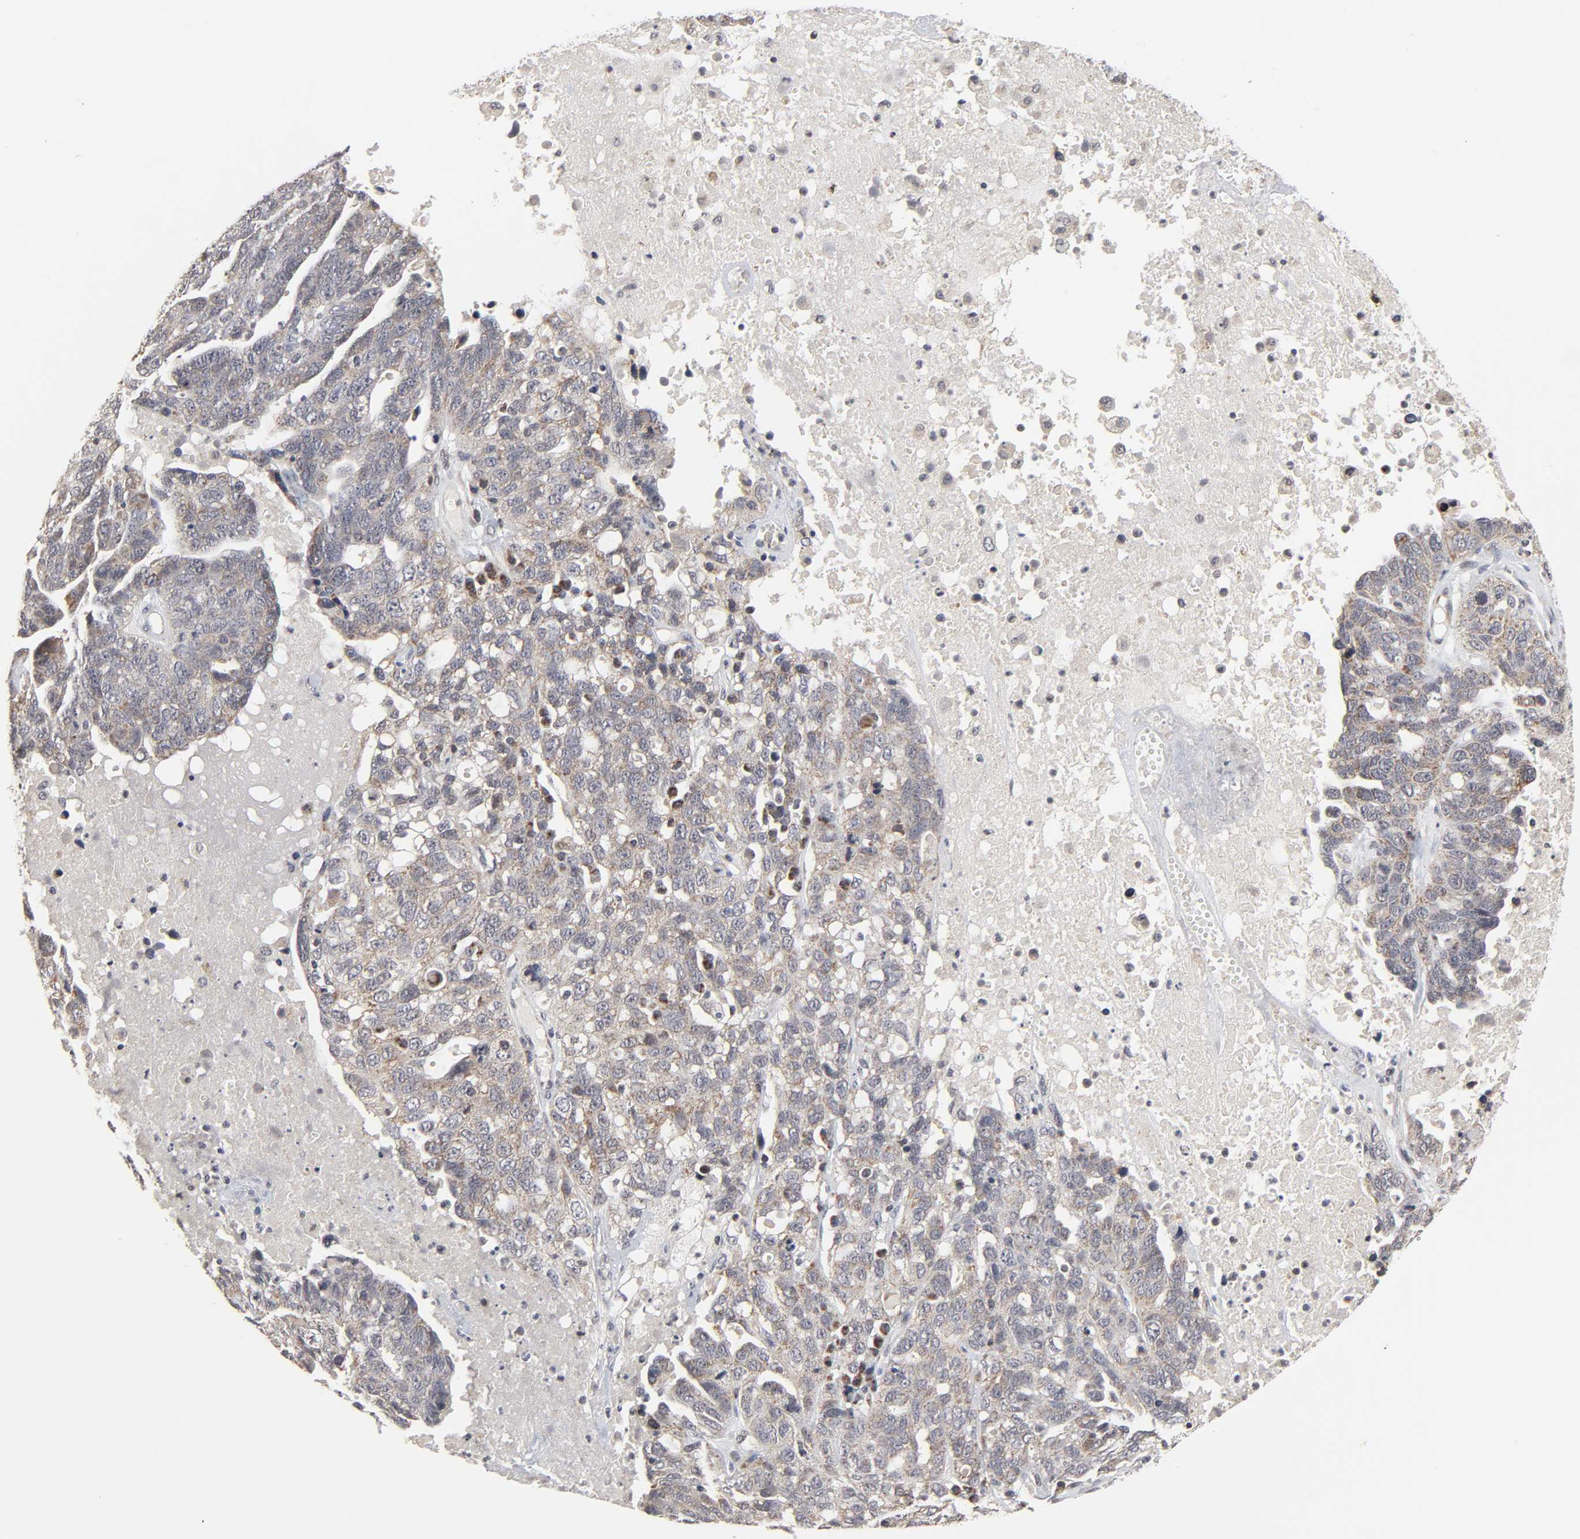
{"staining": {"intensity": "moderate", "quantity": "25%-75%", "location": "cytoplasmic/membranous"}, "tissue": "ovarian cancer", "cell_type": "Tumor cells", "image_type": "cancer", "snomed": [{"axis": "morphology", "description": "Cystadenocarcinoma, serous, NOS"}, {"axis": "topography", "description": "Ovary"}], "caption": "Human ovarian cancer stained with a protein marker shows moderate staining in tumor cells.", "gene": "AUH", "patient": {"sex": "female", "age": 71}}